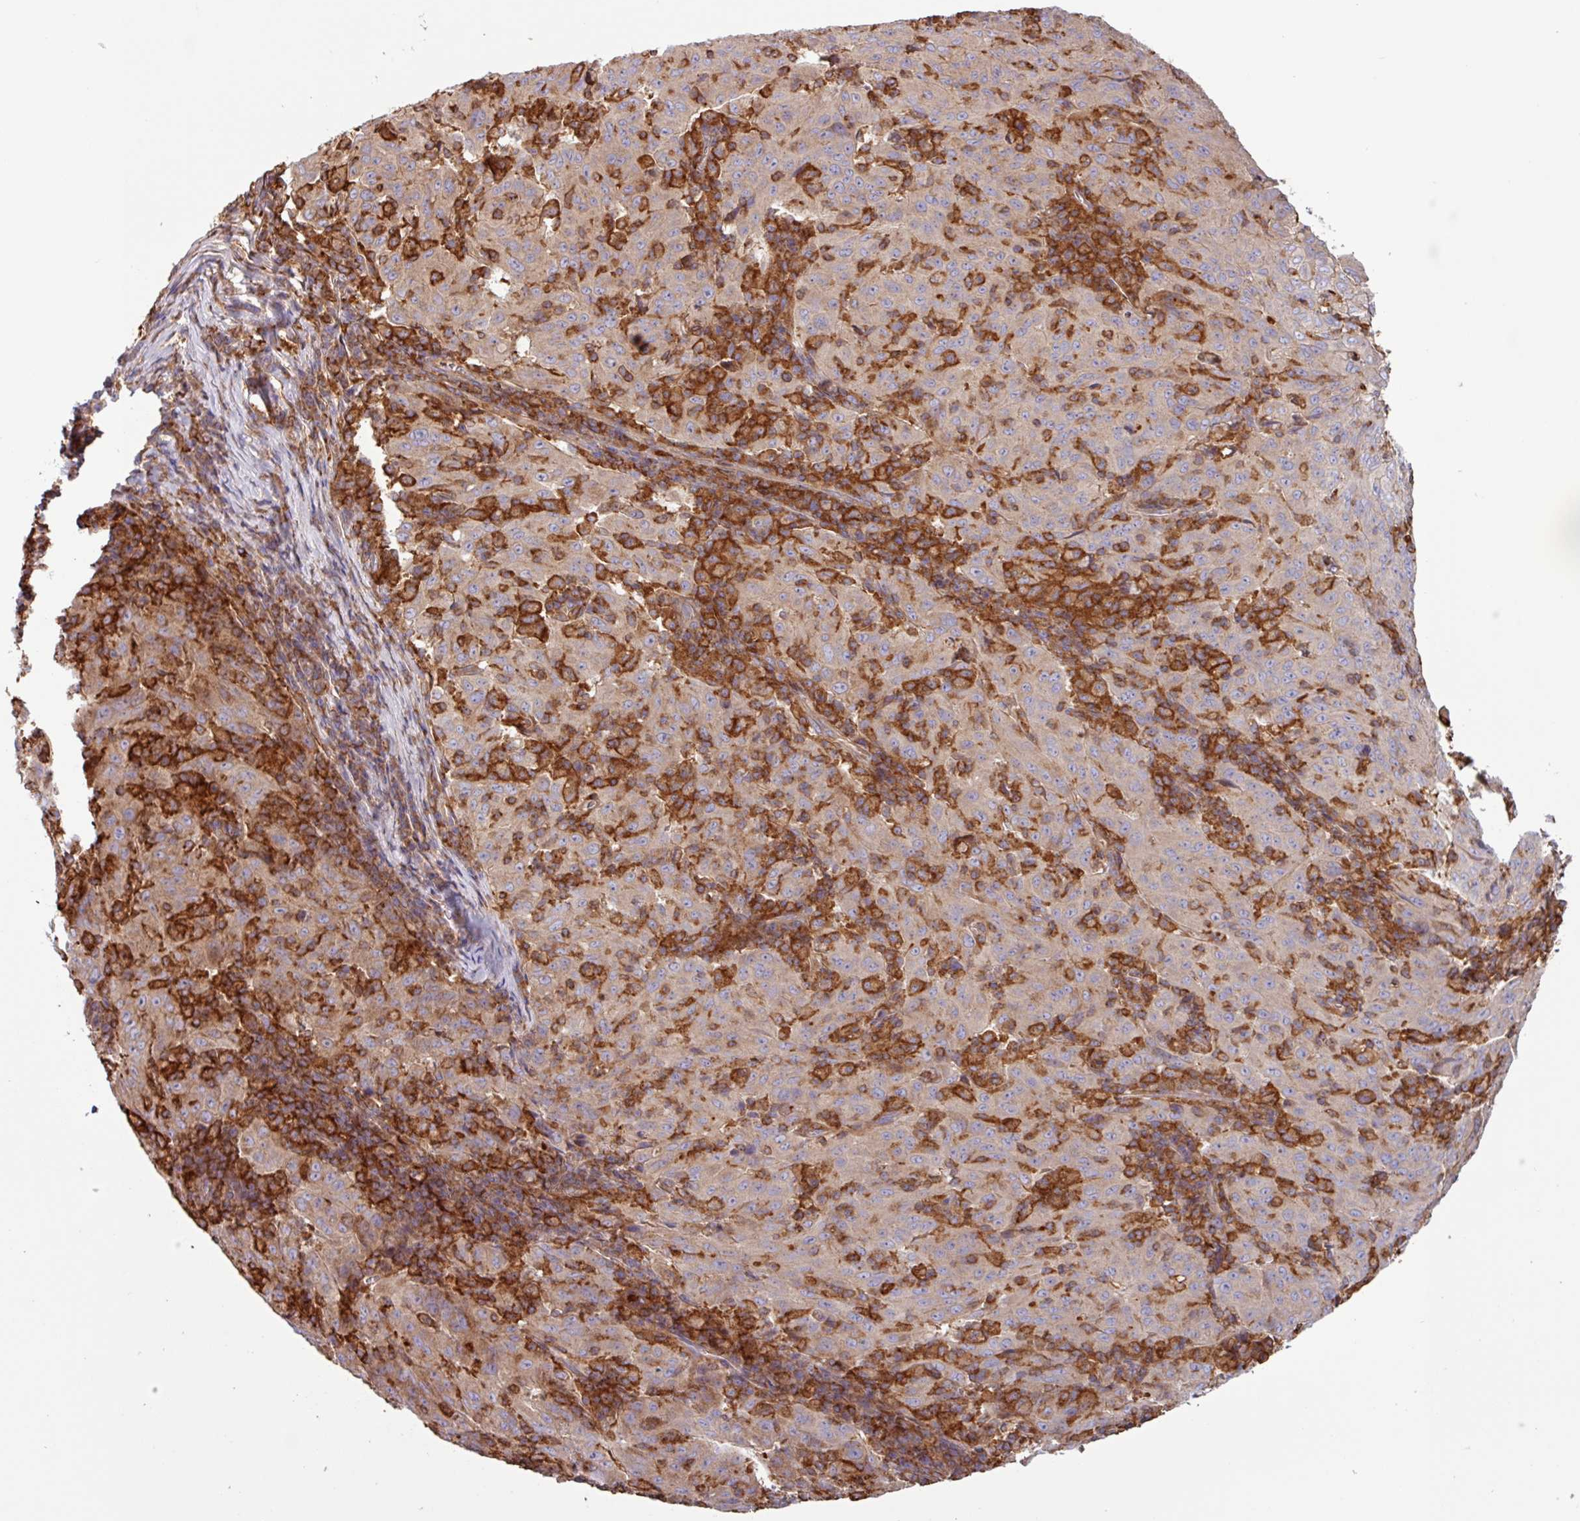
{"staining": {"intensity": "weak", "quantity": ">75%", "location": "cytoplasmic/membranous"}, "tissue": "pancreatic cancer", "cell_type": "Tumor cells", "image_type": "cancer", "snomed": [{"axis": "morphology", "description": "Adenocarcinoma, NOS"}, {"axis": "topography", "description": "Pancreas"}], "caption": "A brown stain highlights weak cytoplasmic/membranous expression of a protein in pancreatic cancer tumor cells. Immunohistochemistry stains the protein in brown and the nuclei are stained blue.", "gene": "ACTR3", "patient": {"sex": "male", "age": 63}}